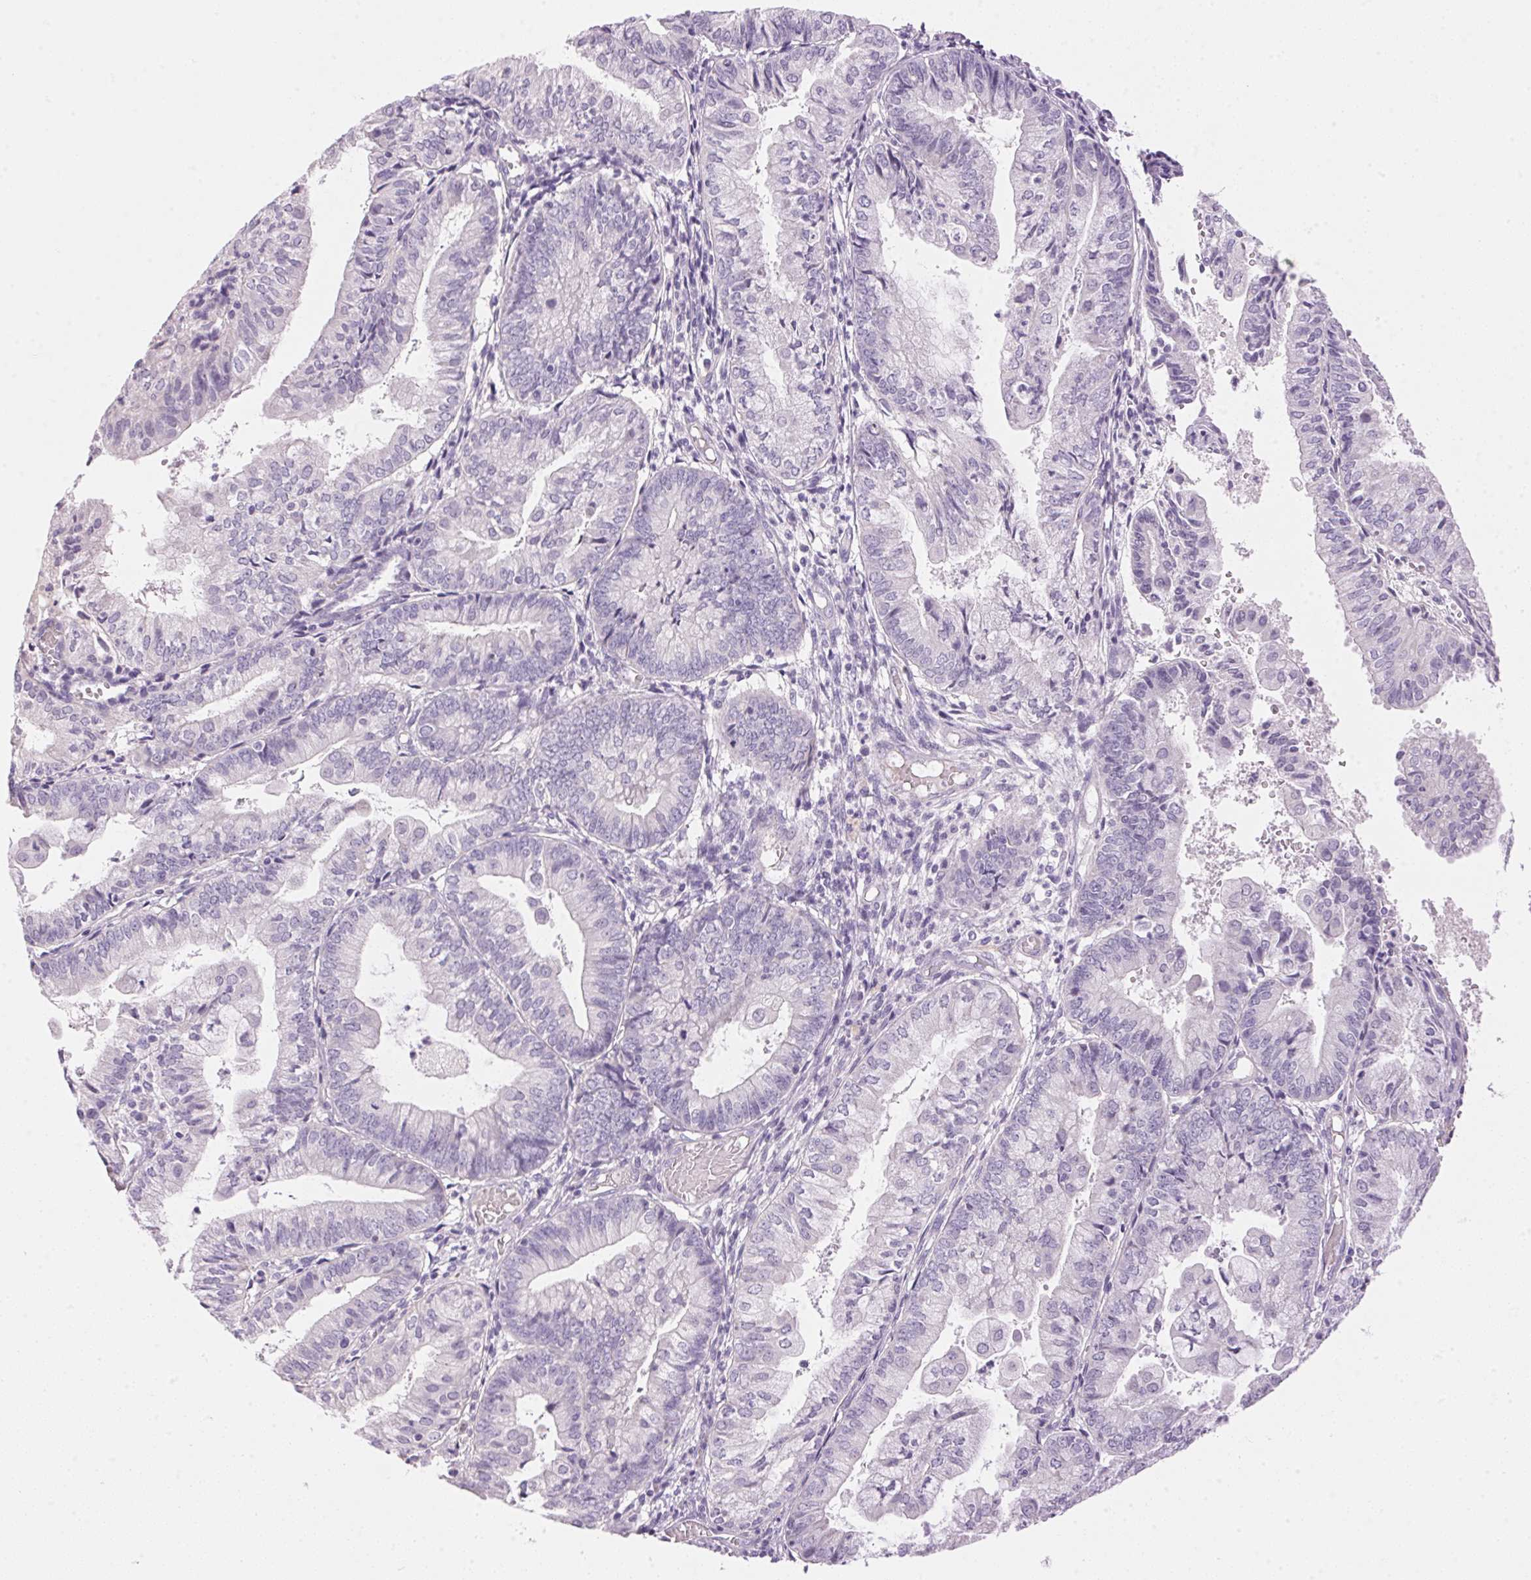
{"staining": {"intensity": "negative", "quantity": "none", "location": "none"}, "tissue": "endometrial cancer", "cell_type": "Tumor cells", "image_type": "cancer", "snomed": [{"axis": "morphology", "description": "Adenocarcinoma, NOS"}, {"axis": "topography", "description": "Endometrium"}], "caption": "Immunohistochemistry (IHC) of human endometrial cancer reveals no expression in tumor cells.", "gene": "HSD17B2", "patient": {"sex": "female", "age": 55}}